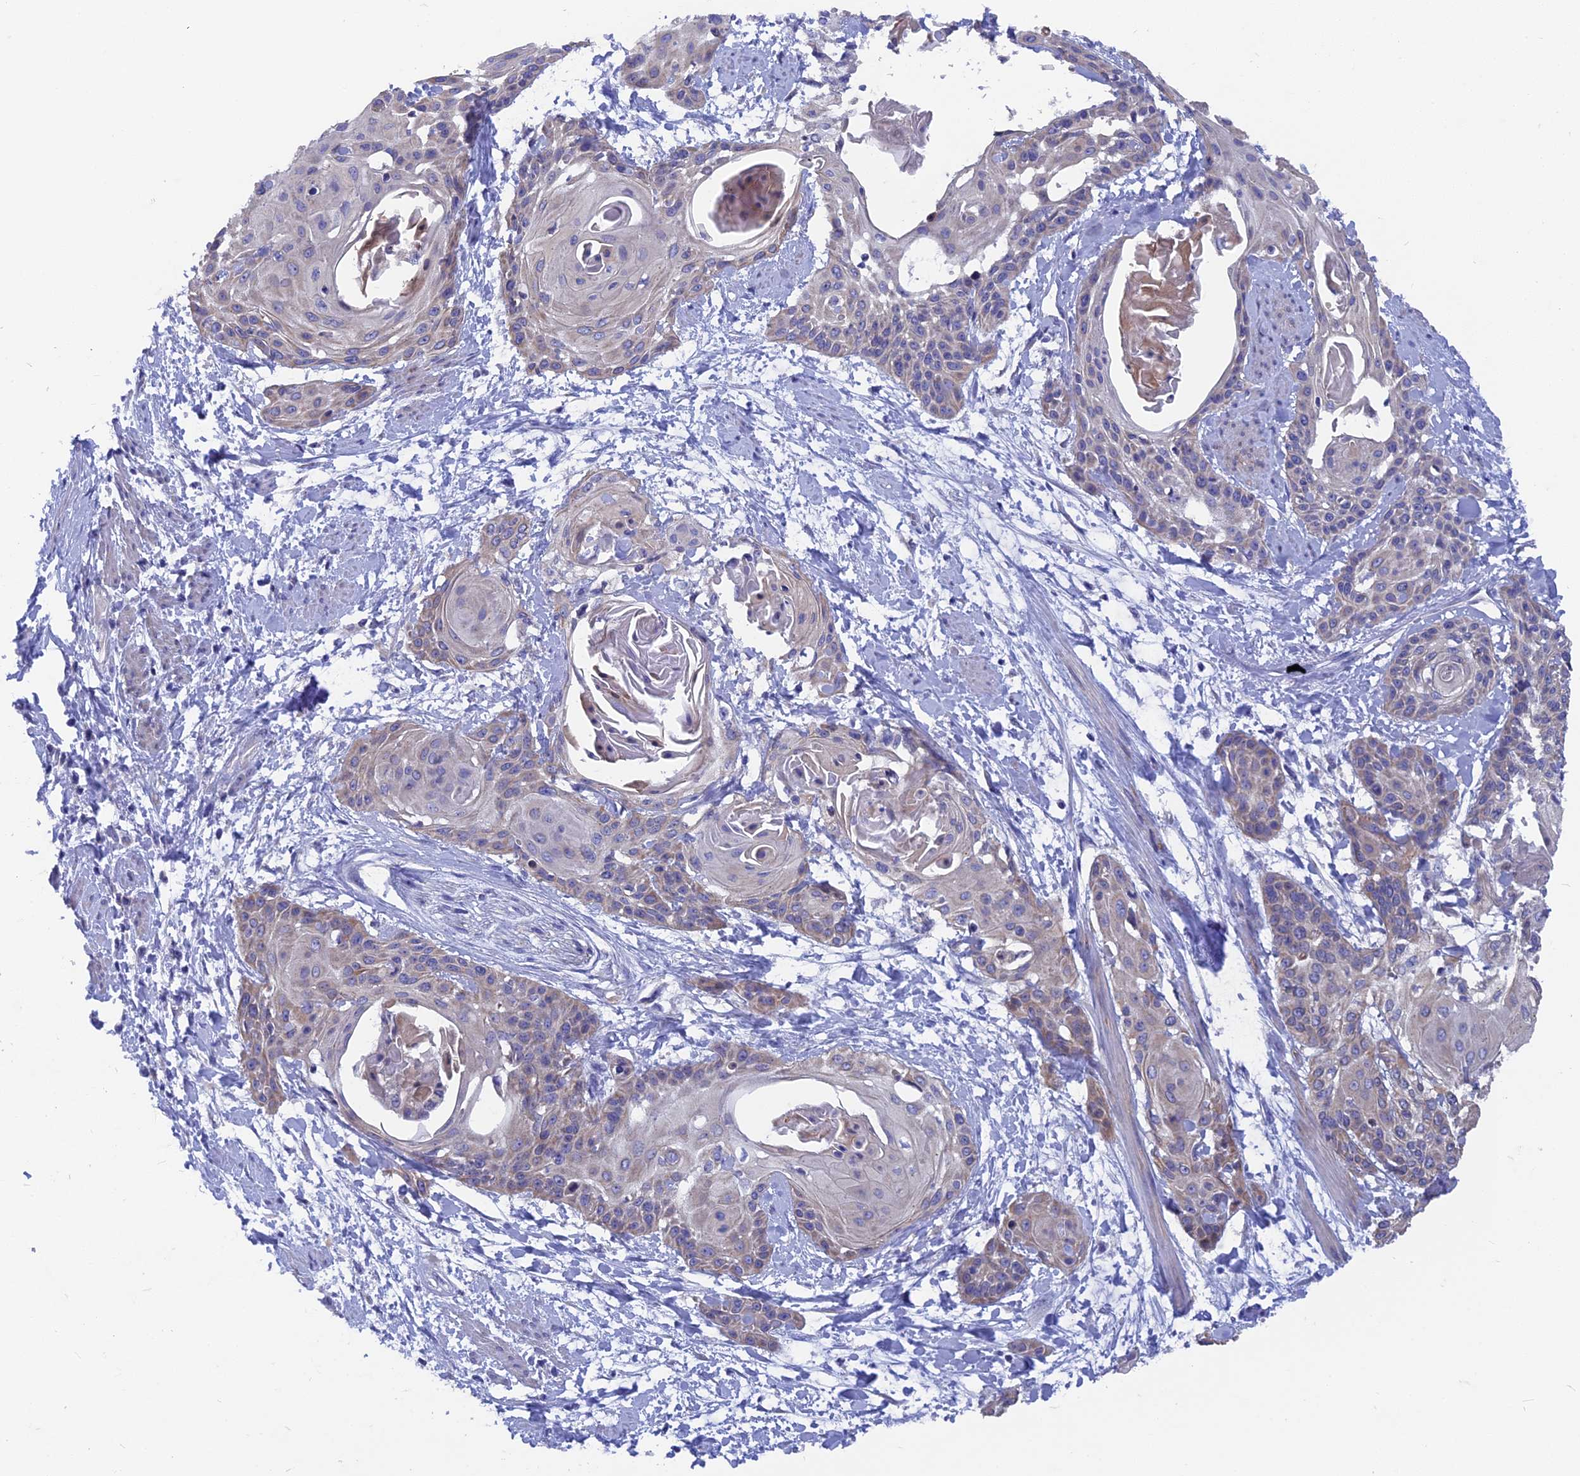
{"staining": {"intensity": "negative", "quantity": "none", "location": "none"}, "tissue": "cervical cancer", "cell_type": "Tumor cells", "image_type": "cancer", "snomed": [{"axis": "morphology", "description": "Squamous cell carcinoma, NOS"}, {"axis": "topography", "description": "Cervix"}], "caption": "An image of cervical squamous cell carcinoma stained for a protein reveals no brown staining in tumor cells. (DAB (3,3'-diaminobenzidine) immunohistochemistry (IHC), high magnification).", "gene": "AK4", "patient": {"sex": "female", "age": 57}}